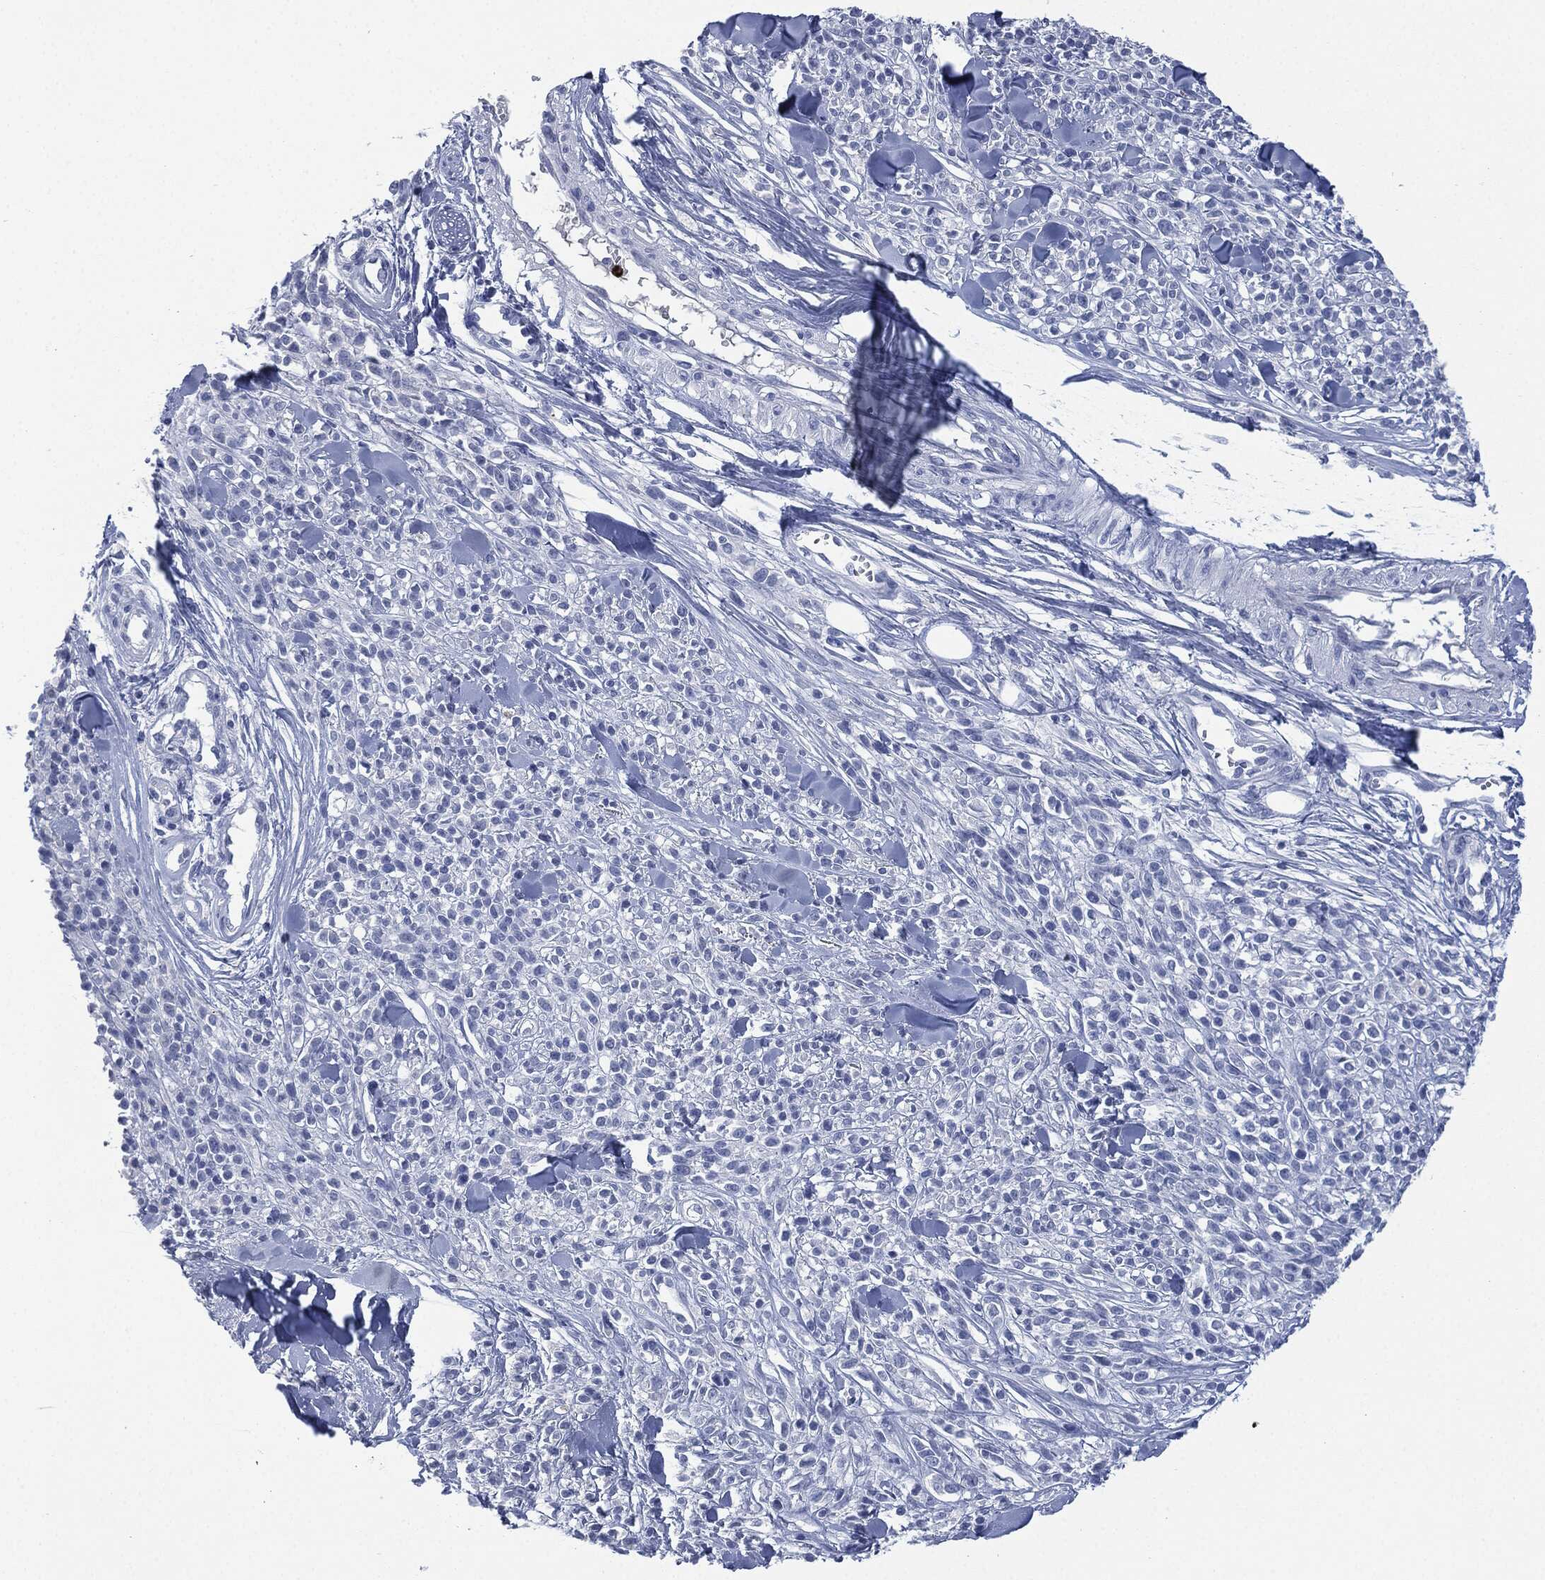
{"staining": {"intensity": "negative", "quantity": "none", "location": "none"}, "tissue": "melanoma", "cell_type": "Tumor cells", "image_type": "cancer", "snomed": [{"axis": "morphology", "description": "Malignant melanoma, NOS"}, {"axis": "topography", "description": "Skin"}, {"axis": "topography", "description": "Skin of trunk"}], "caption": "A photomicrograph of melanoma stained for a protein displays no brown staining in tumor cells. The staining is performed using DAB (3,3'-diaminobenzidine) brown chromogen with nuclei counter-stained in using hematoxylin.", "gene": "CEACAM8", "patient": {"sex": "male", "age": 74}}